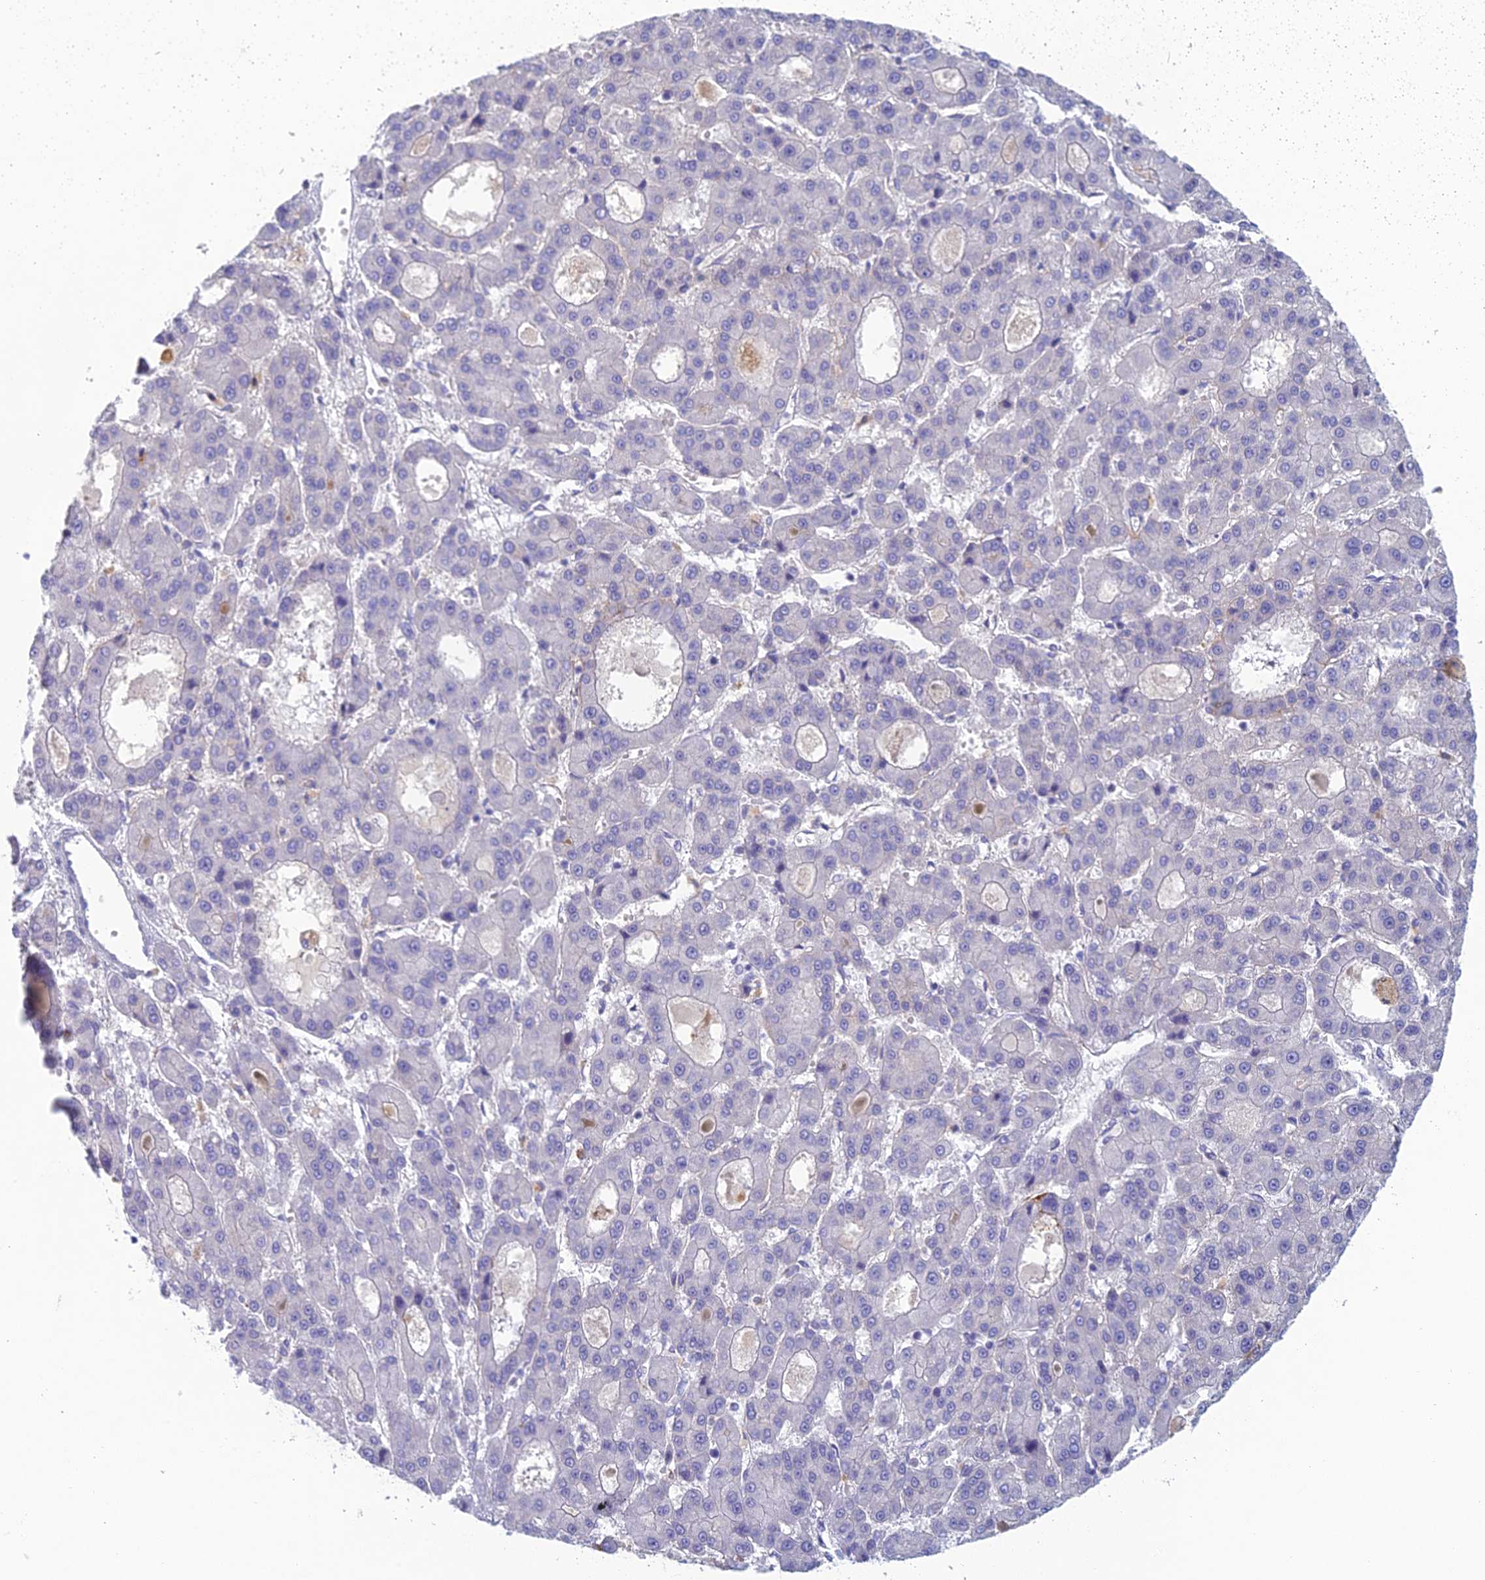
{"staining": {"intensity": "negative", "quantity": "none", "location": "none"}, "tissue": "liver cancer", "cell_type": "Tumor cells", "image_type": "cancer", "snomed": [{"axis": "morphology", "description": "Carcinoma, Hepatocellular, NOS"}, {"axis": "topography", "description": "Liver"}], "caption": "A high-resolution histopathology image shows immunohistochemistry (IHC) staining of liver cancer (hepatocellular carcinoma), which demonstrates no significant positivity in tumor cells.", "gene": "FERD3L", "patient": {"sex": "male", "age": 70}}